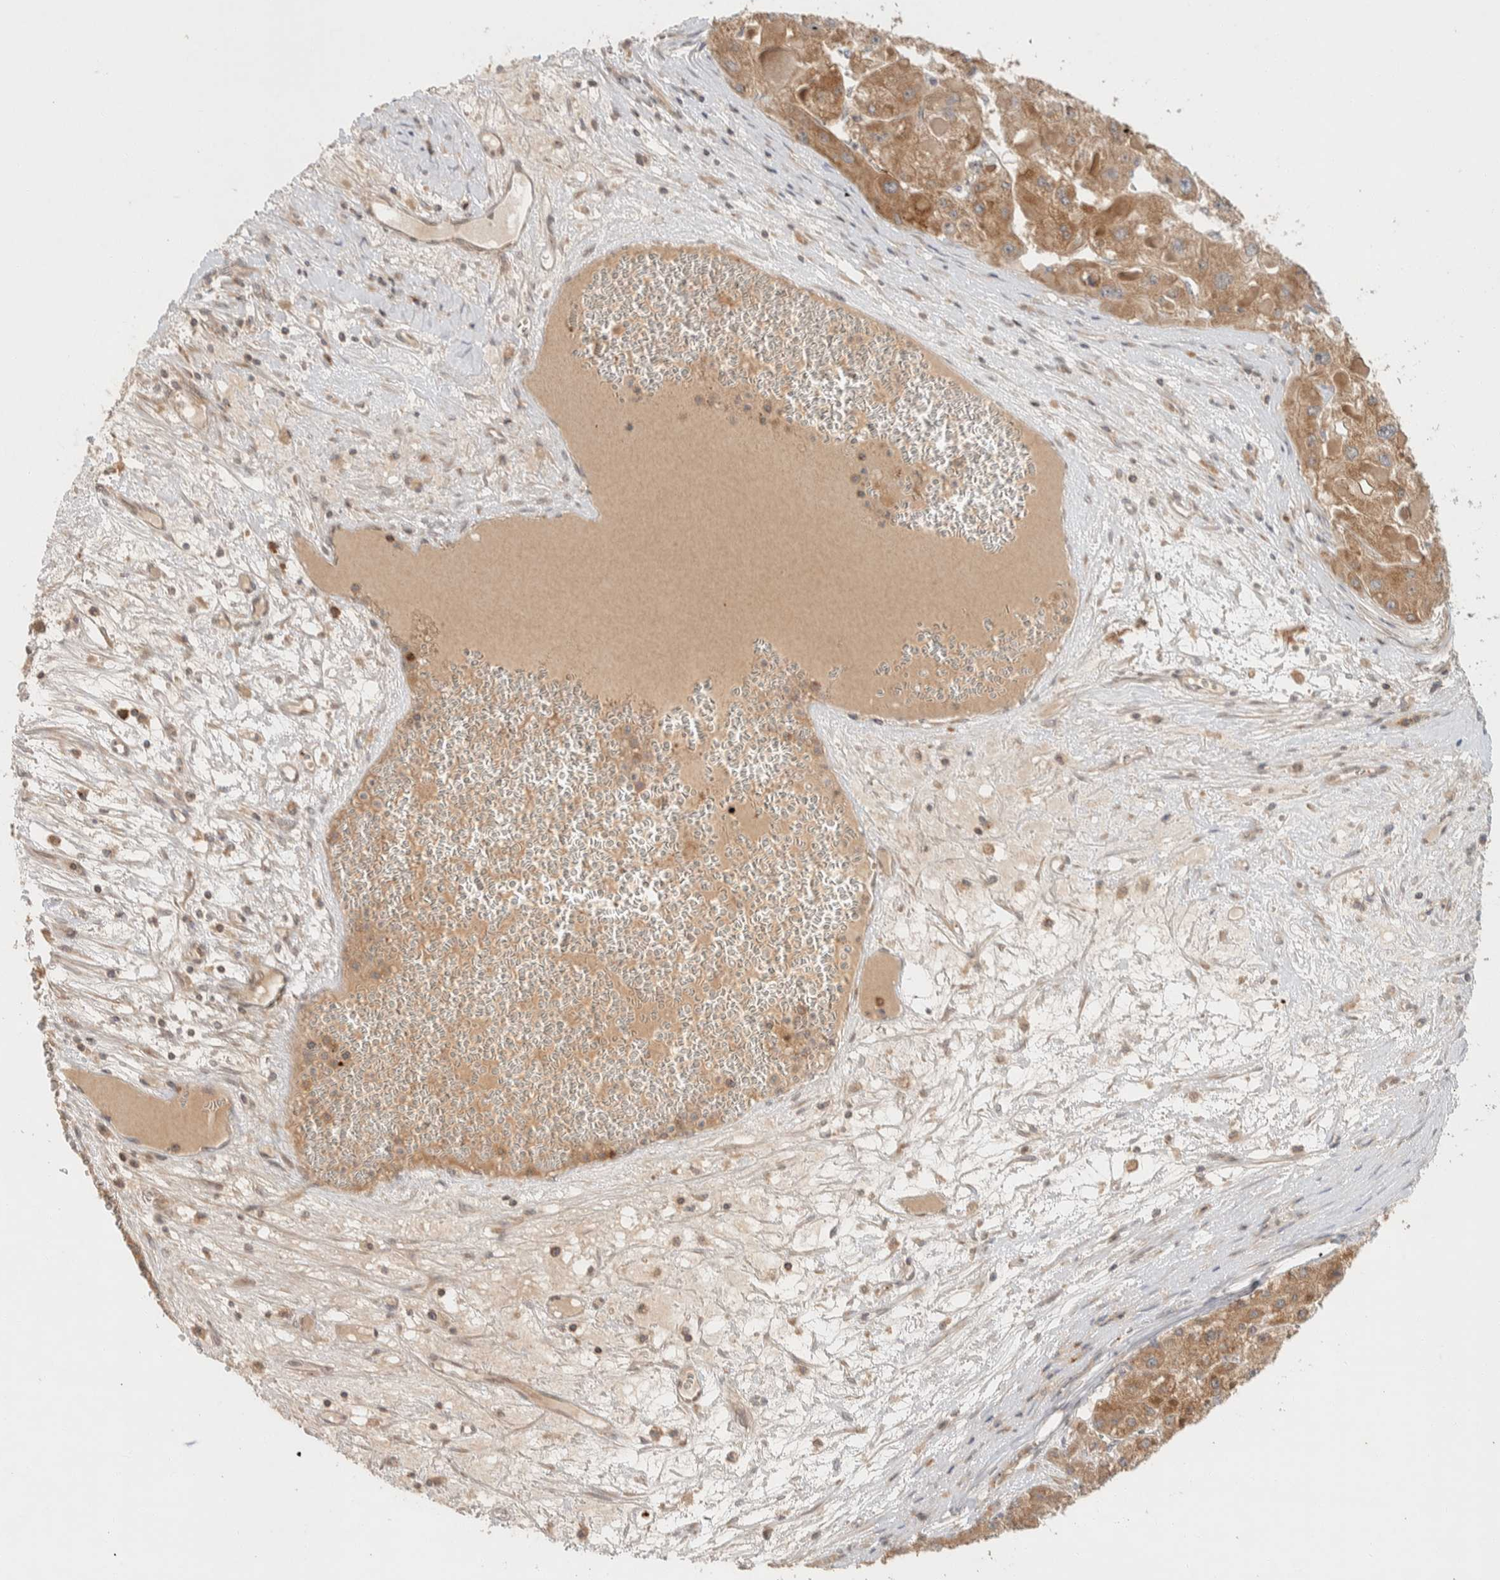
{"staining": {"intensity": "moderate", "quantity": ">75%", "location": "cytoplasmic/membranous"}, "tissue": "liver cancer", "cell_type": "Tumor cells", "image_type": "cancer", "snomed": [{"axis": "morphology", "description": "Carcinoma, Hepatocellular, NOS"}, {"axis": "topography", "description": "Liver"}], "caption": "Tumor cells exhibit medium levels of moderate cytoplasmic/membranous staining in approximately >75% of cells in liver cancer (hepatocellular carcinoma).", "gene": "KIF9", "patient": {"sex": "female", "age": 73}}